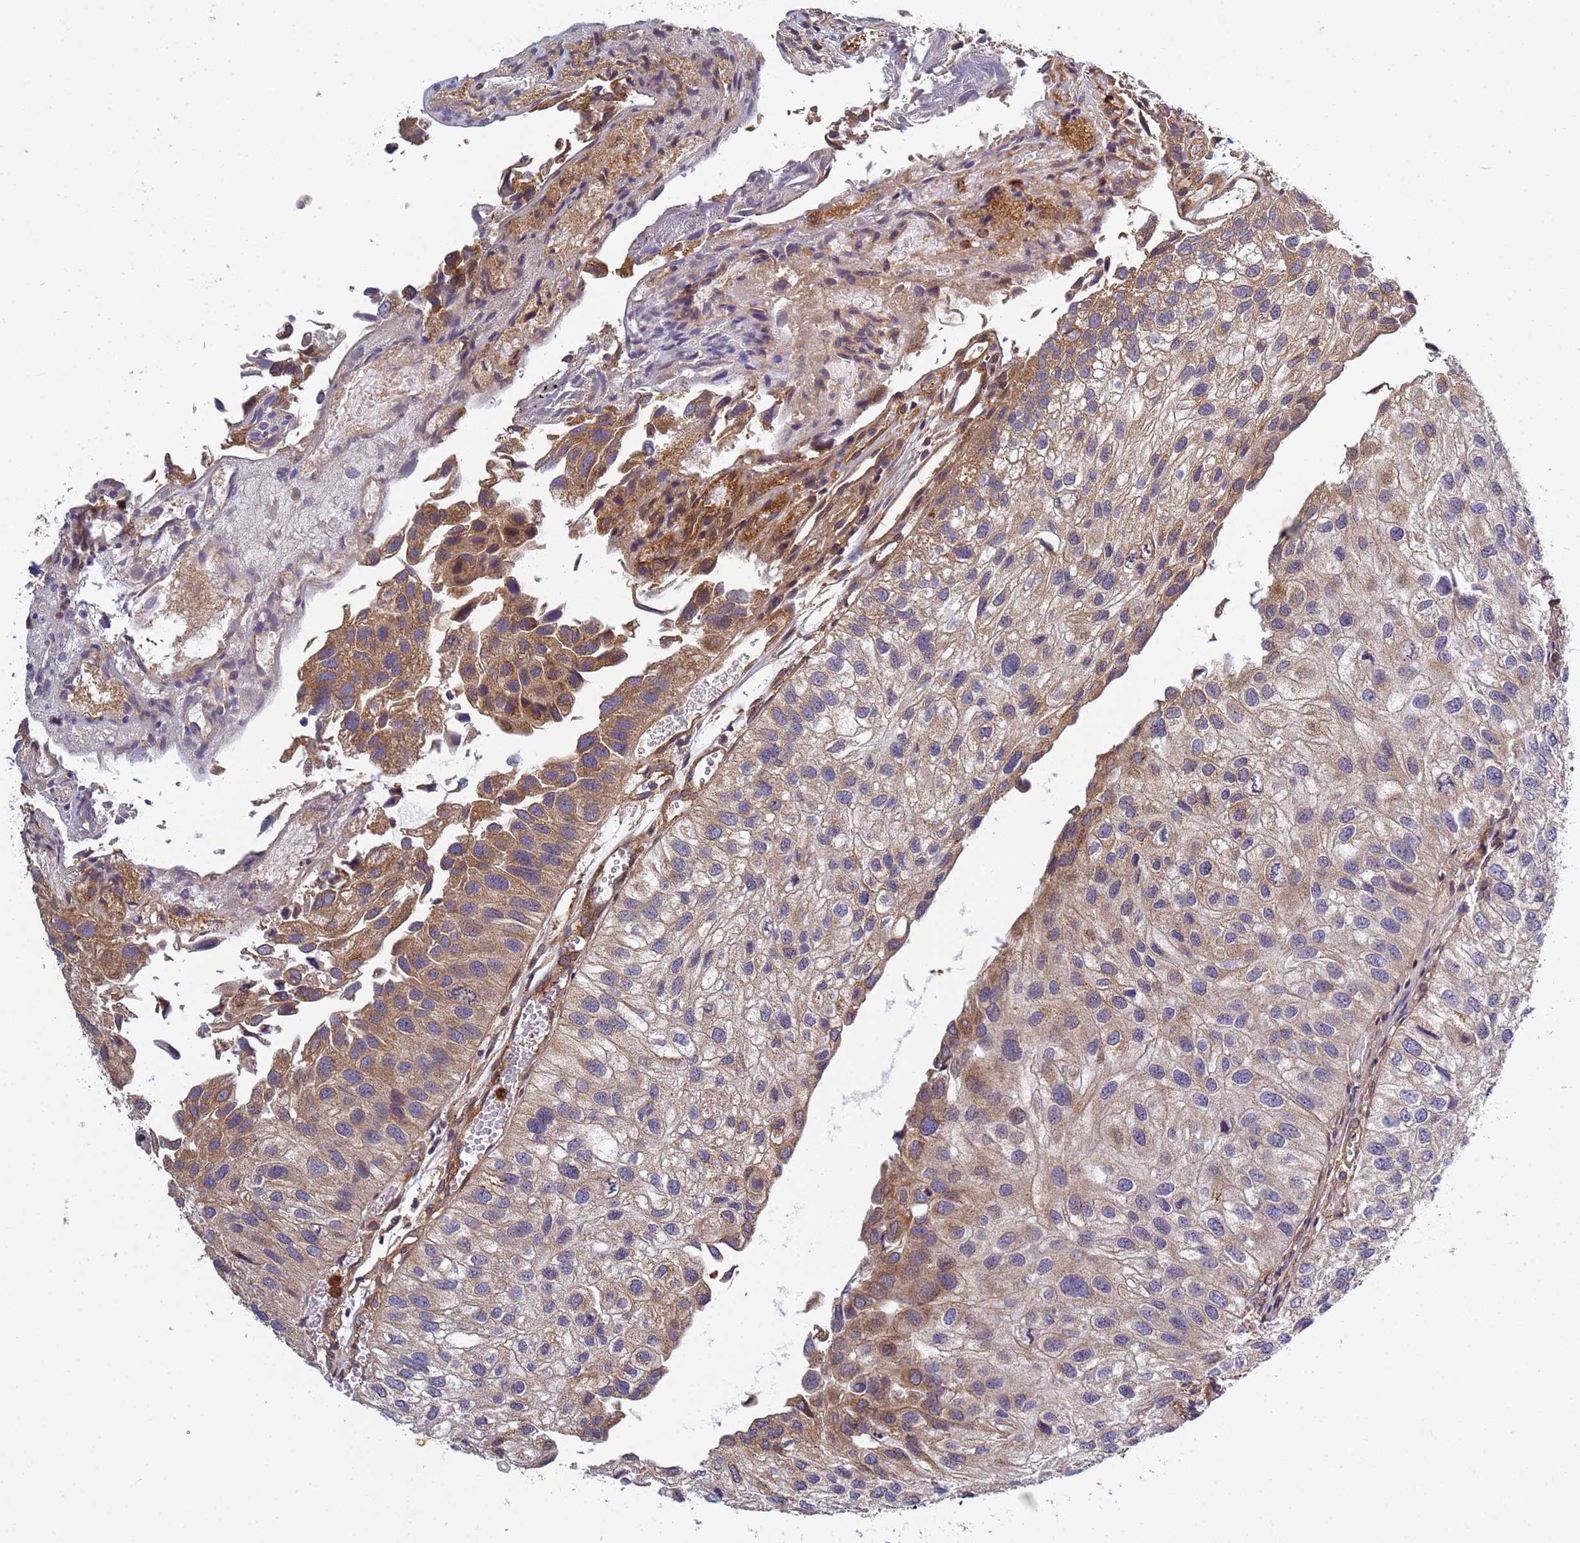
{"staining": {"intensity": "moderate", "quantity": "25%-75%", "location": "cytoplasmic/membranous"}, "tissue": "urothelial cancer", "cell_type": "Tumor cells", "image_type": "cancer", "snomed": [{"axis": "morphology", "description": "Urothelial carcinoma, Low grade"}, {"axis": "topography", "description": "Urinary bladder"}], "caption": "Immunohistochemistry of urothelial cancer shows medium levels of moderate cytoplasmic/membranous expression in about 25%-75% of tumor cells. (brown staining indicates protein expression, while blue staining denotes nuclei).", "gene": "C8orf34", "patient": {"sex": "female", "age": 89}}